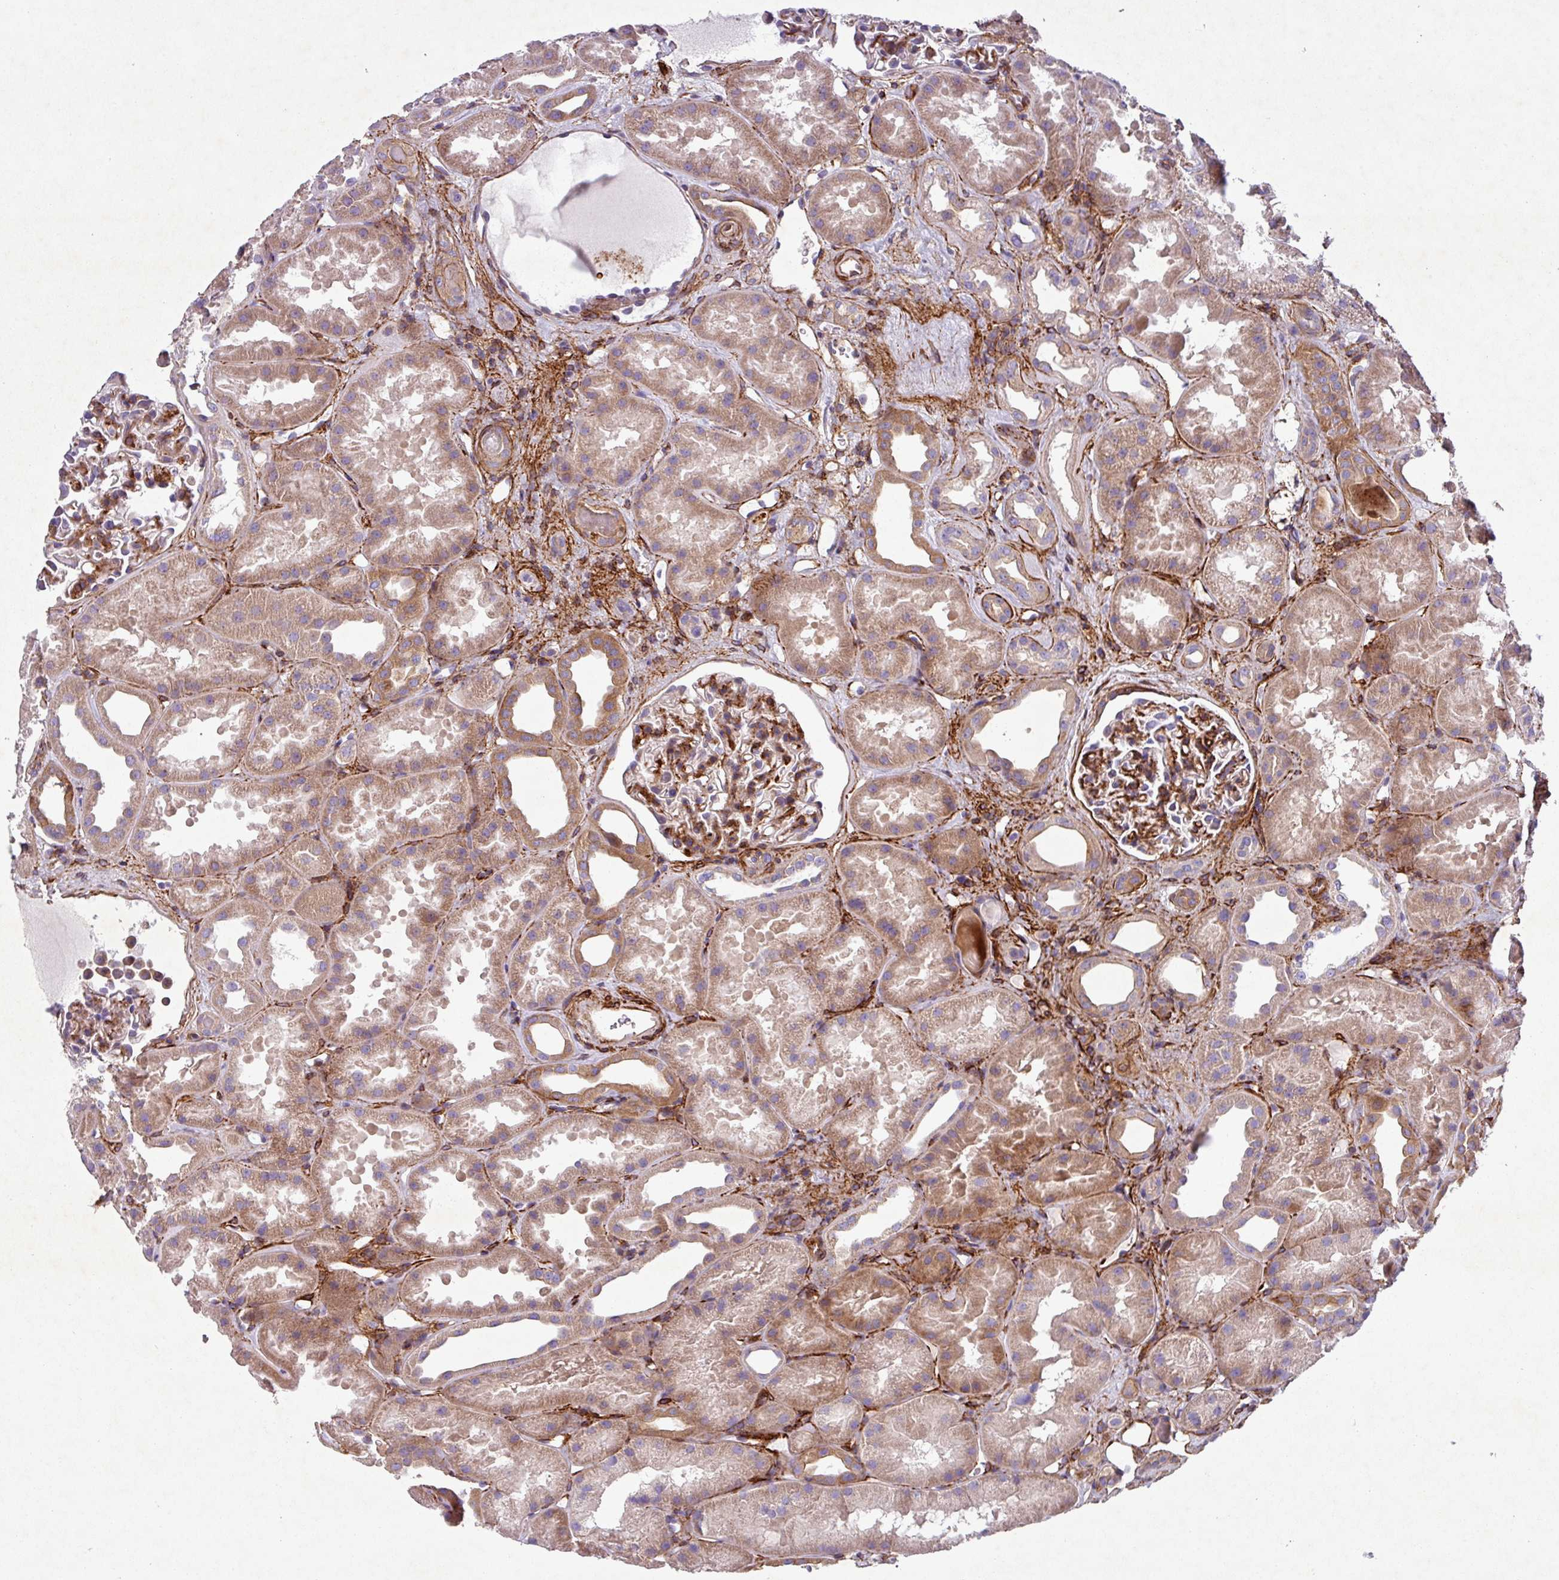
{"staining": {"intensity": "strong", "quantity": "25%-75%", "location": "cytoplasmic/membranous"}, "tissue": "kidney", "cell_type": "Cells in glomeruli", "image_type": "normal", "snomed": [{"axis": "morphology", "description": "Normal tissue, NOS"}, {"axis": "topography", "description": "Kidney"}], "caption": "Immunohistochemical staining of normal human kidney demonstrates strong cytoplasmic/membranous protein staining in about 25%-75% of cells in glomeruli.", "gene": "ATP2C2", "patient": {"sex": "male", "age": 61}}